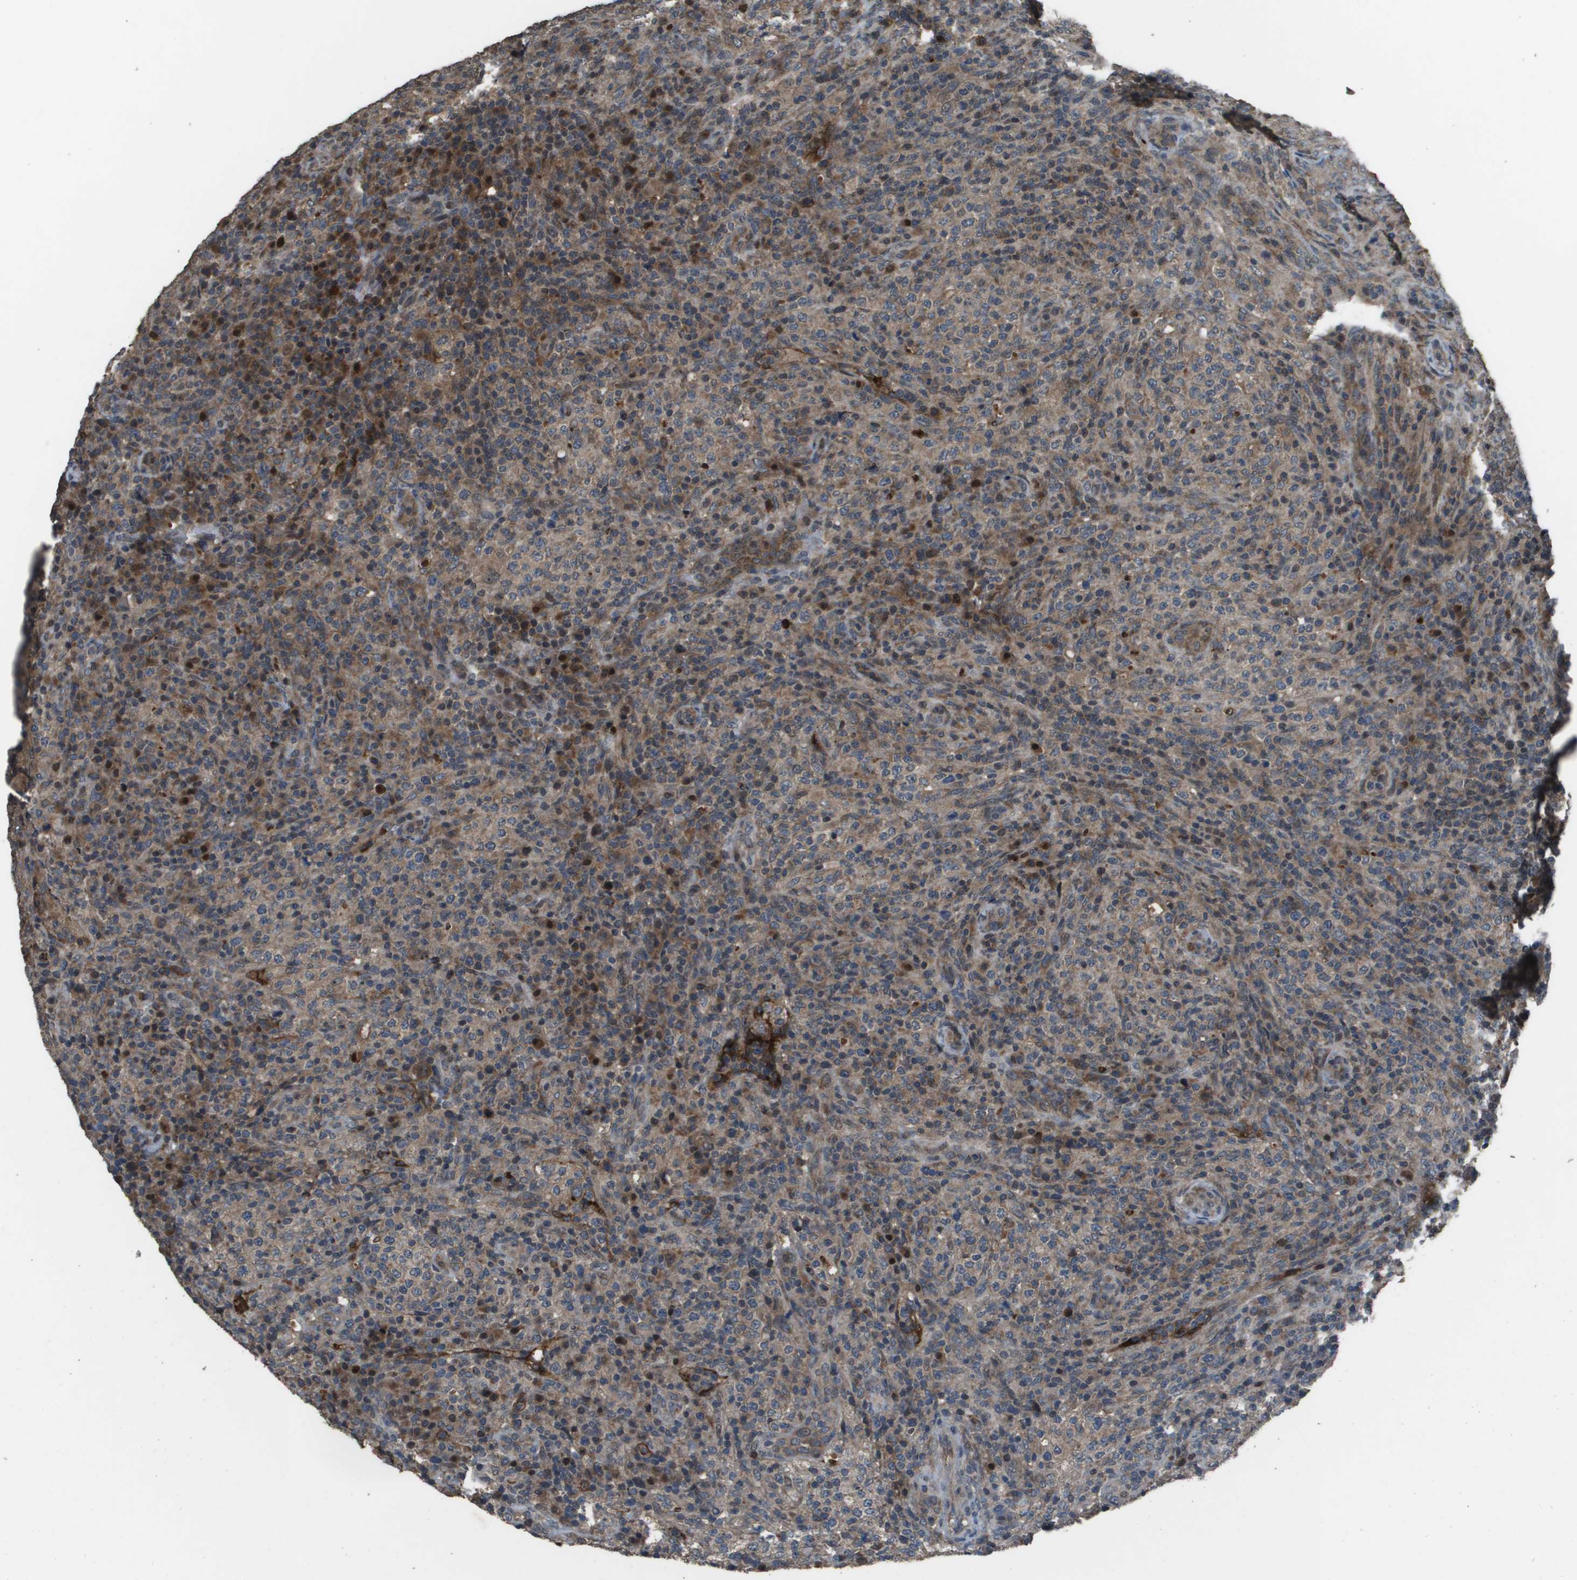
{"staining": {"intensity": "weak", "quantity": "<25%", "location": "cytoplasmic/membranous"}, "tissue": "lymphoma", "cell_type": "Tumor cells", "image_type": "cancer", "snomed": [{"axis": "morphology", "description": "Malignant lymphoma, non-Hodgkin's type, High grade"}, {"axis": "topography", "description": "Lymph node"}], "caption": "This is an immunohistochemistry photomicrograph of human high-grade malignant lymphoma, non-Hodgkin's type. There is no expression in tumor cells.", "gene": "GOSR2", "patient": {"sex": "female", "age": 76}}